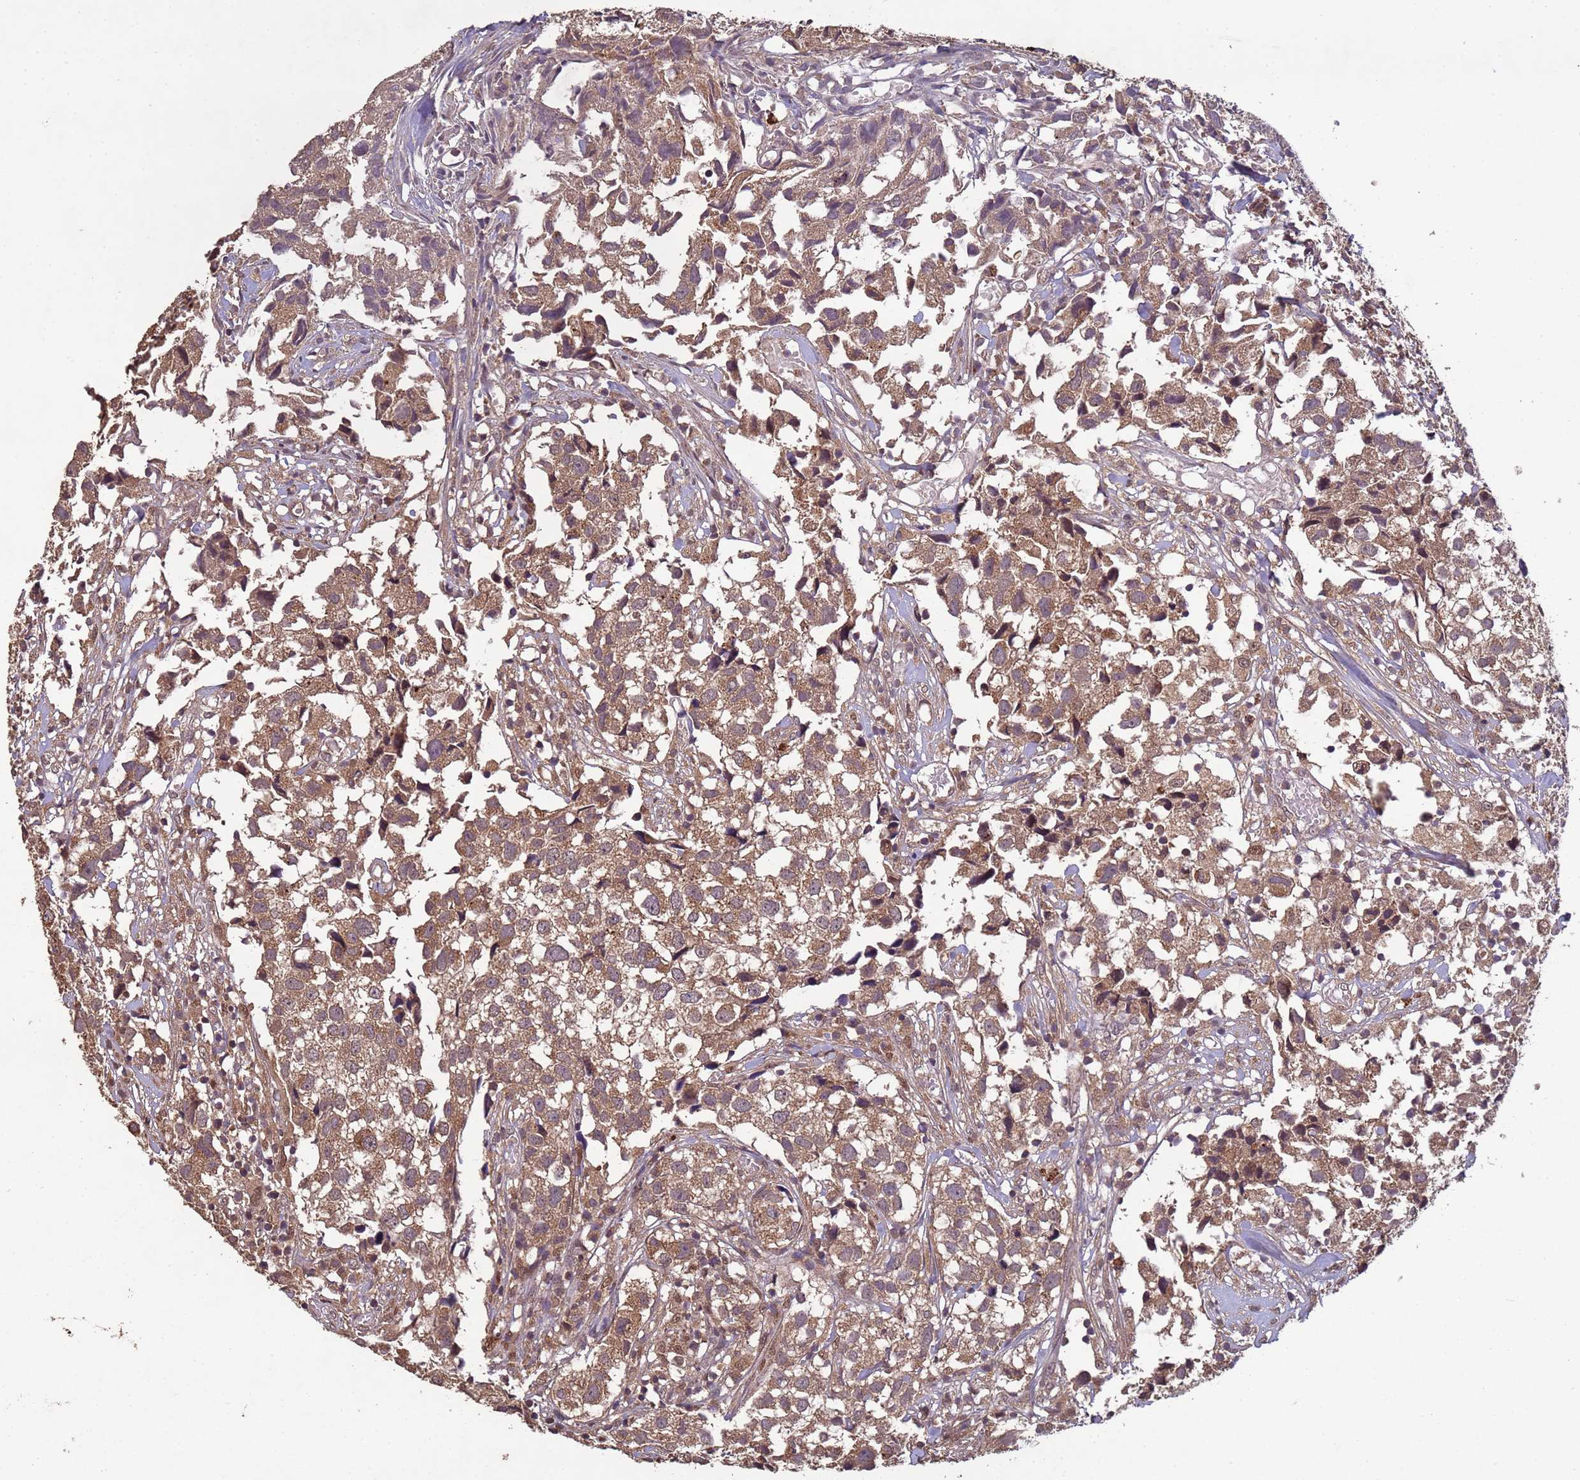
{"staining": {"intensity": "moderate", "quantity": "25%-75%", "location": "cytoplasmic/membranous"}, "tissue": "urothelial cancer", "cell_type": "Tumor cells", "image_type": "cancer", "snomed": [{"axis": "morphology", "description": "Urothelial carcinoma, High grade"}, {"axis": "topography", "description": "Urinary bladder"}], "caption": "This image displays IHC staining of human urothelial carcinoma (high-grade), with medium moderate cytoplasmic/membranous staining in about 25%-75% of tumor cells.", "gene": "FASTKD1", "patient": {"sex": "female", "age": 75}}